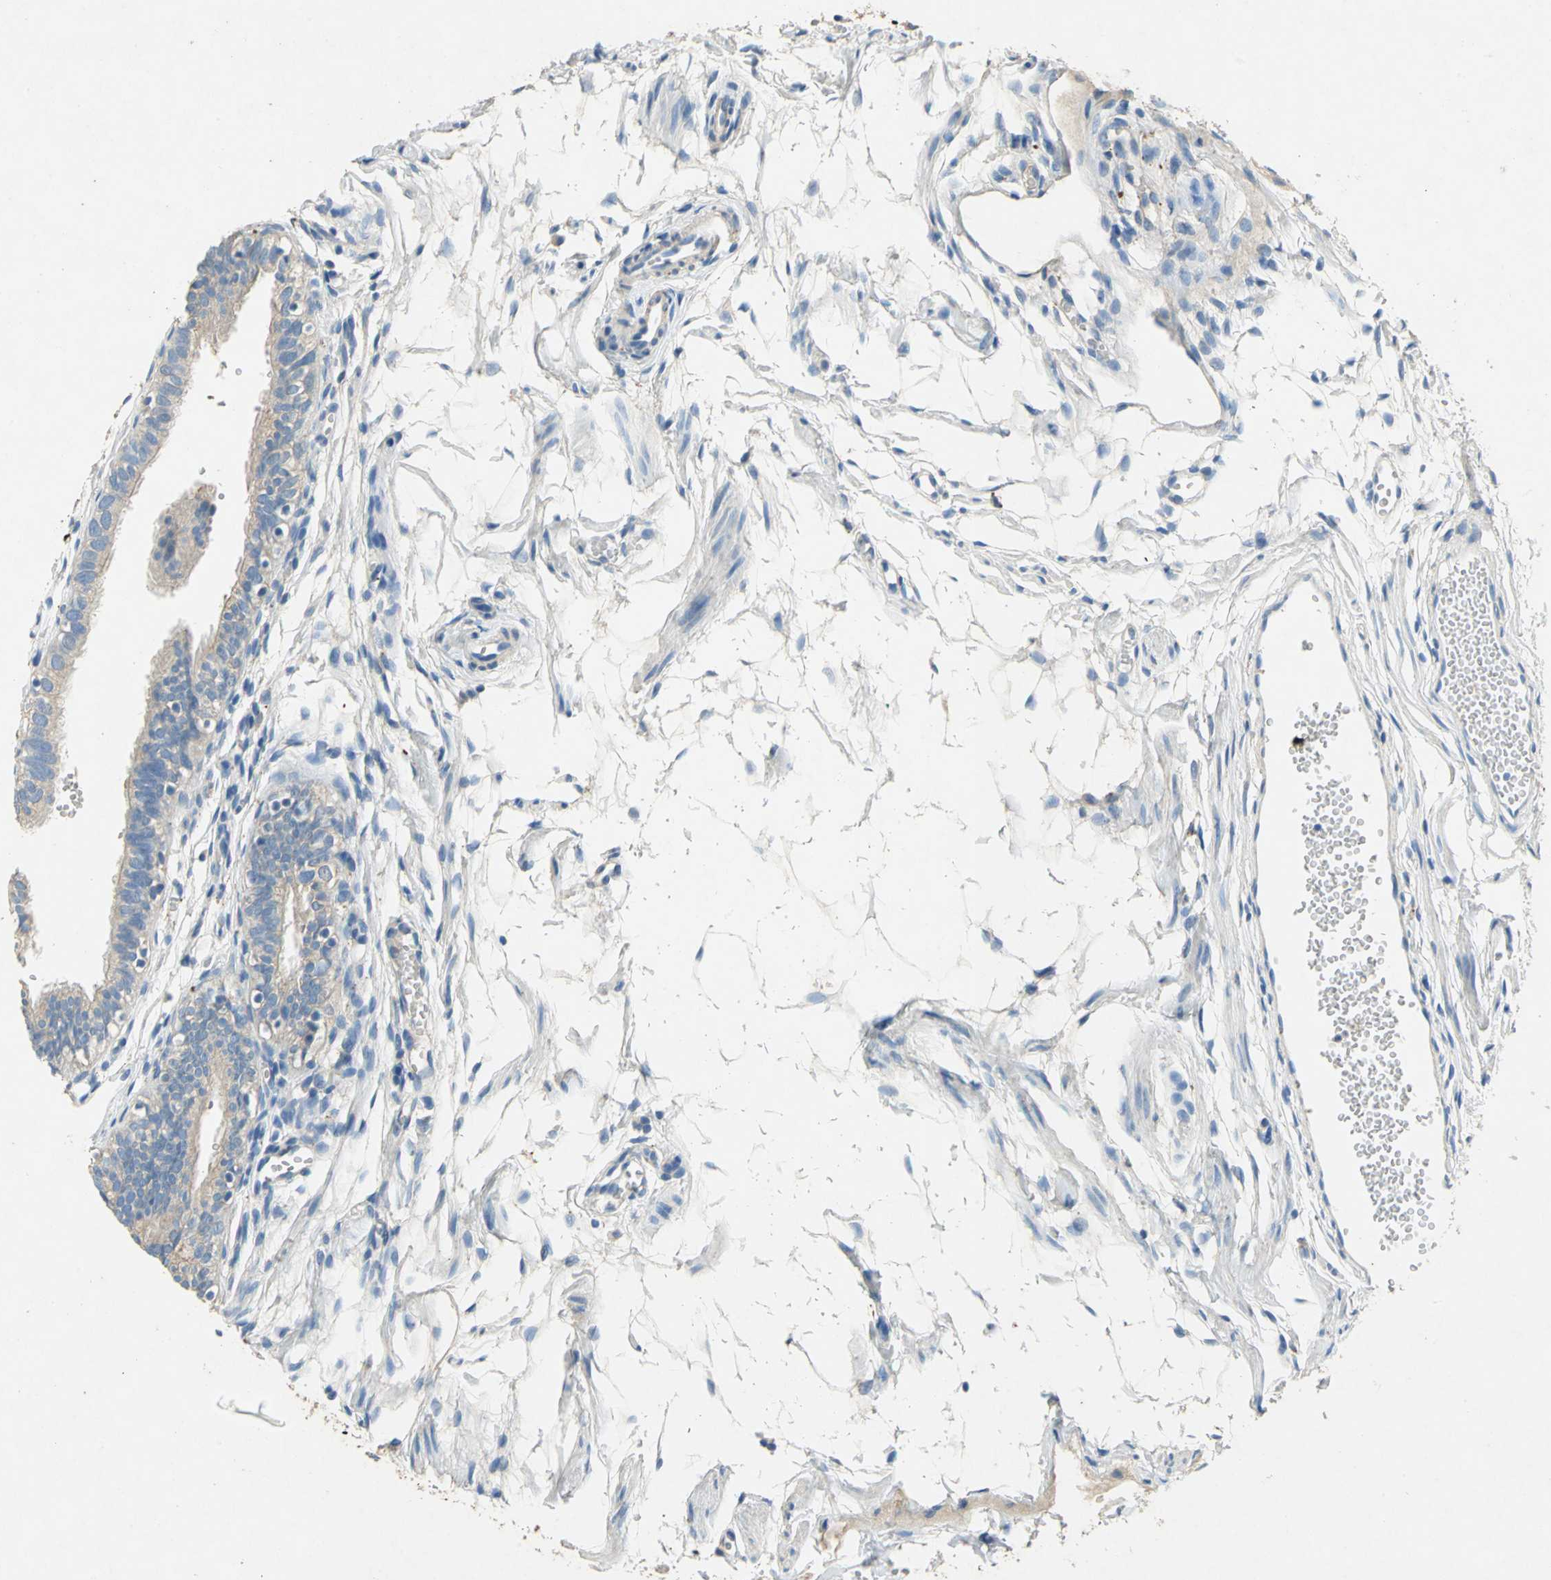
{"staining": {"intensity": "weak", "quantity": "25%-75%", "location": "cytoplasmic/membranous"}, "tissue": "fallopian tube", "cell_type": "Glandular cells", "image_type": "normal", "snomed": [{"axis": "morphology", "description": "Normal tissue, NOS"}, {"axis": "topography", "description": "Fallopian tube"}, {"axis": "topography", "description": "Placenta"}], "caption": "IHC of benign human fallopian tube reveals low levels of weak cytoplasmic/membranous positivity in about 25%-75% of glandular cells.", "gene": "ADAMTS5", "patient": {"sex": "female", "age": 34}}